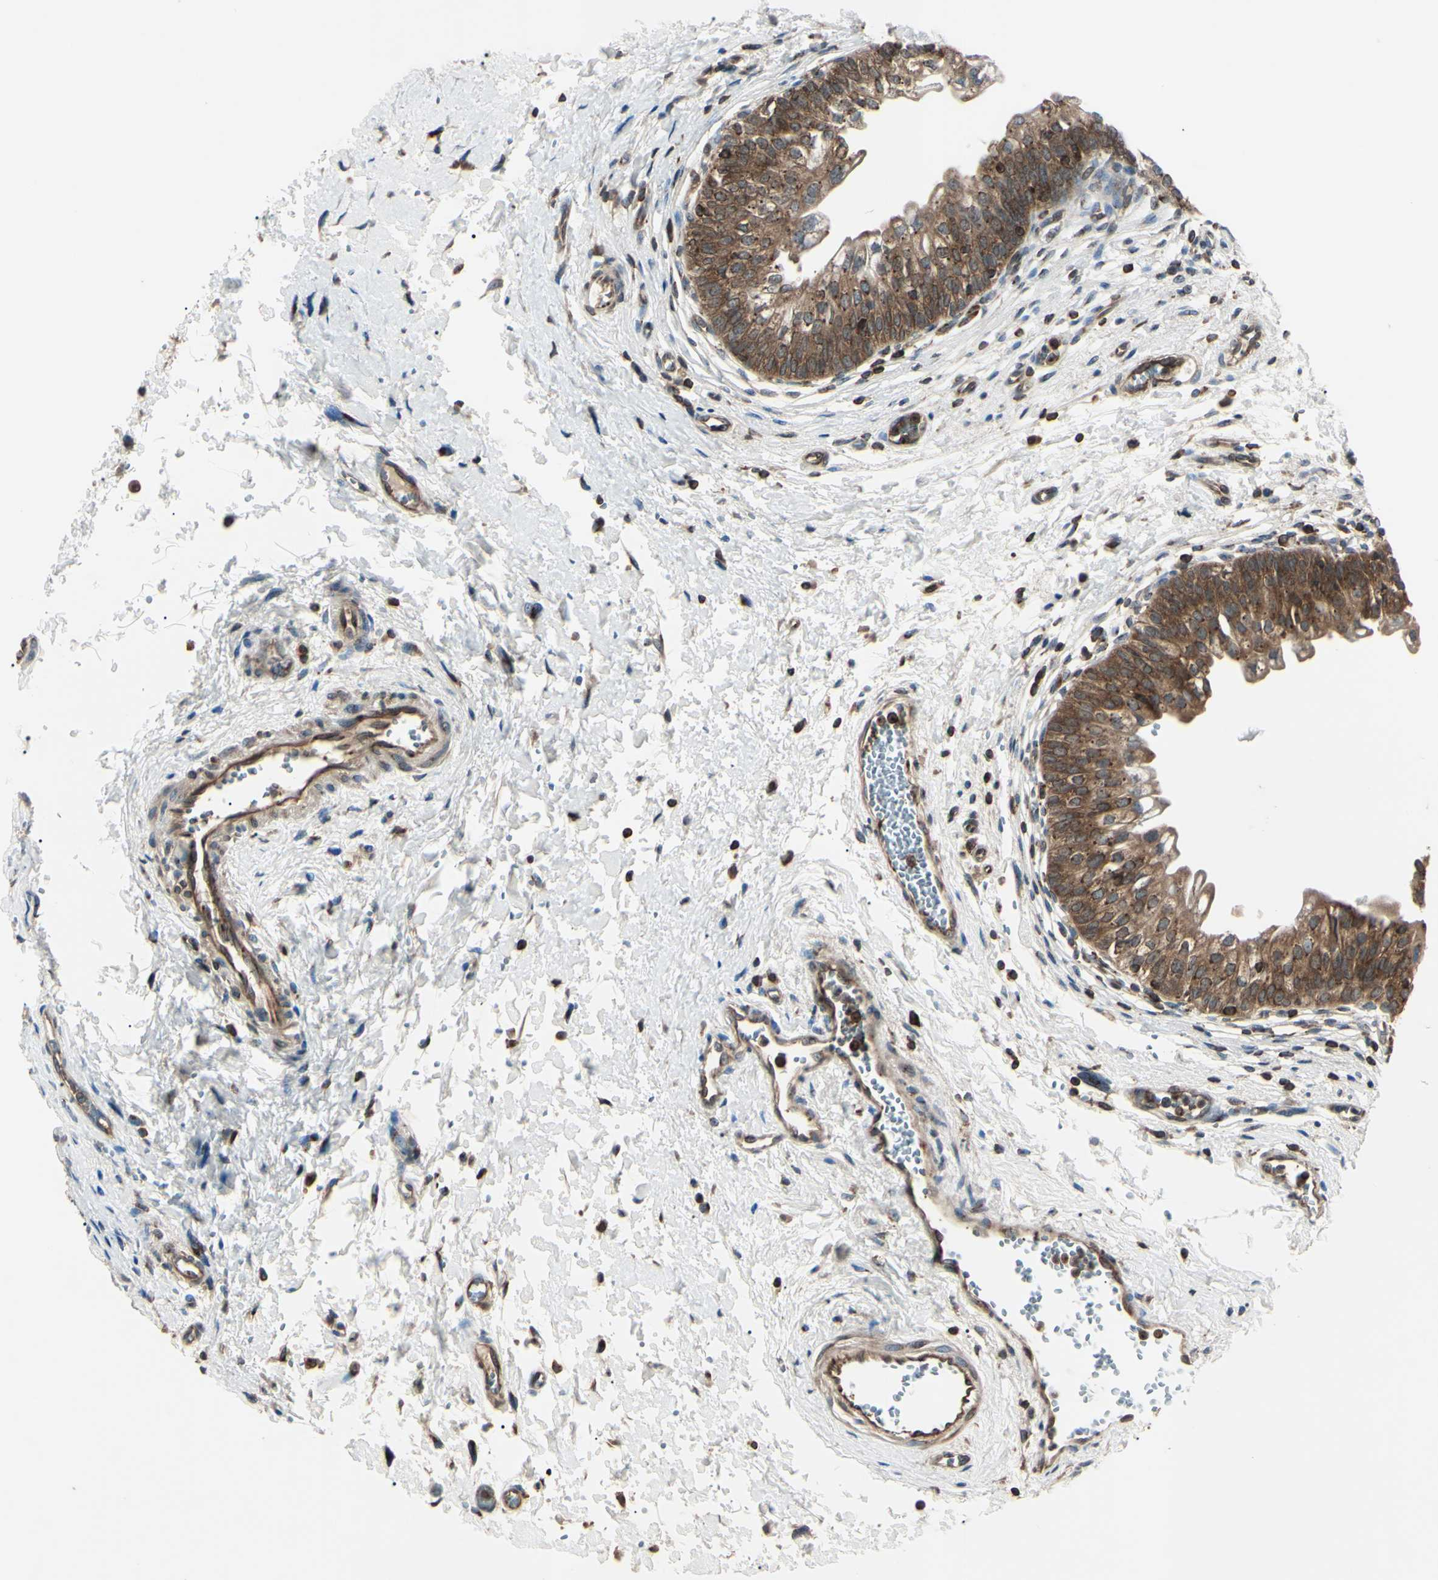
{"staining": {"intensity": "strong", "quantity": ">75%", "location": "cytoplasmic/membranous"}, "tissue": "urinary bladder", "cell_type": "Urothelial cells", "image_type": "normal", "snomed": [{"axis": "morphology", "description": "Normal tissue, NOS"}, {"axis": "topography", "description": "Urinary bladder"}], "caption": "This is a micrograph of immunohistochemistry staining of normal urinary bladder, which shows strong positivity in the cytoplasmic/membranous of urothelial cells.", "gene": "MAPRE1", "patient": {"sex": "male", "age": 55}}